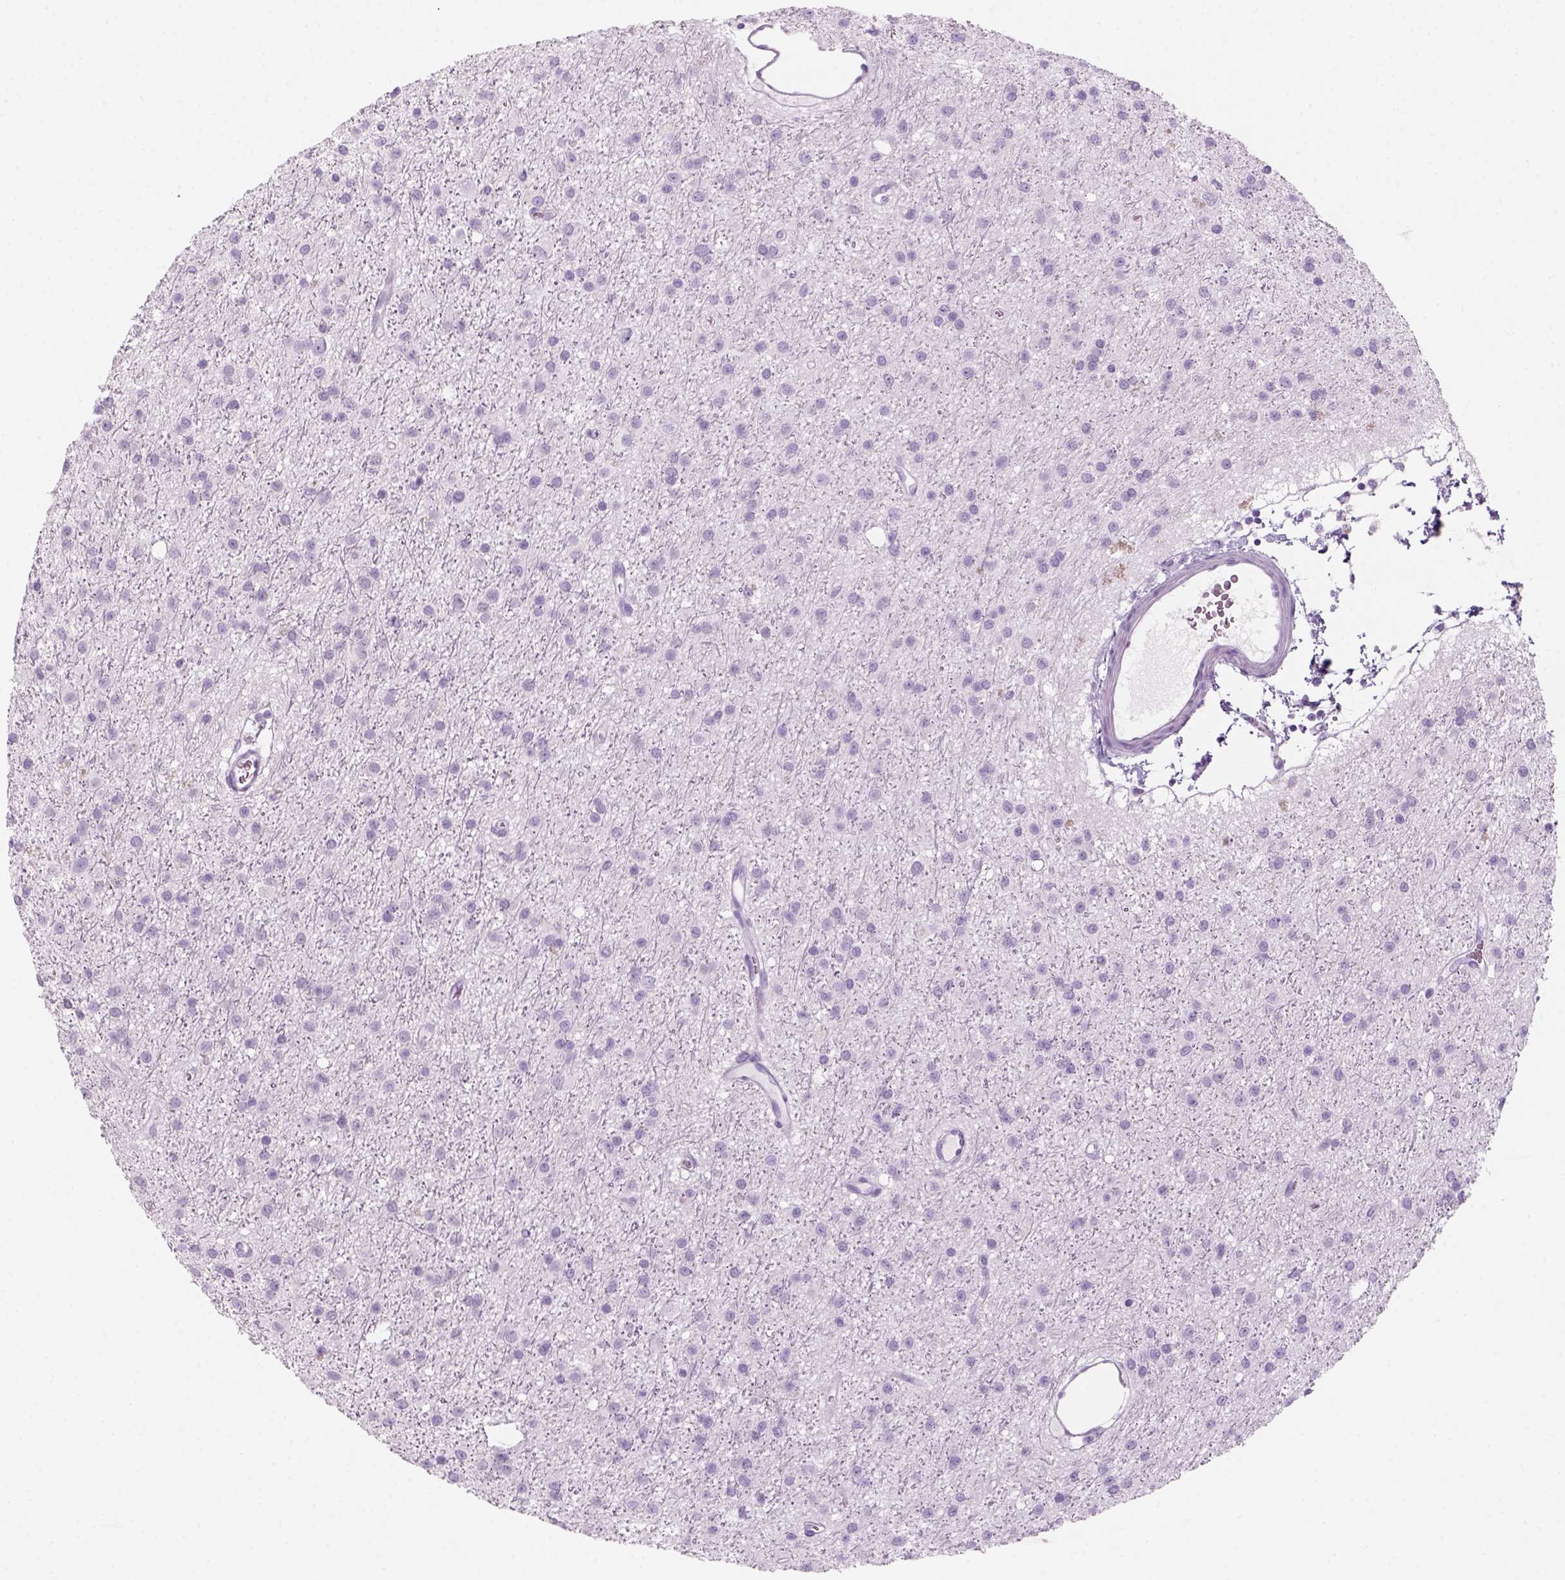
{"staining": {"intensity": "negative", "quantity": "none", "location": "none"}, "tissue": "glioma", "cell_type": "Tumor cells", "image_type": "cancer", "snomed": [{"axis": "morphology", "description": "Glioma, malignant, Low grade"}, {"axis": "topography", "description": "Brain"}], "caption": "The image shows no staining of tumor cells in malignant glioma (low-grade).", "gene": "KRTAP11-1", "patient": {"sex": "male", "age": 27}}